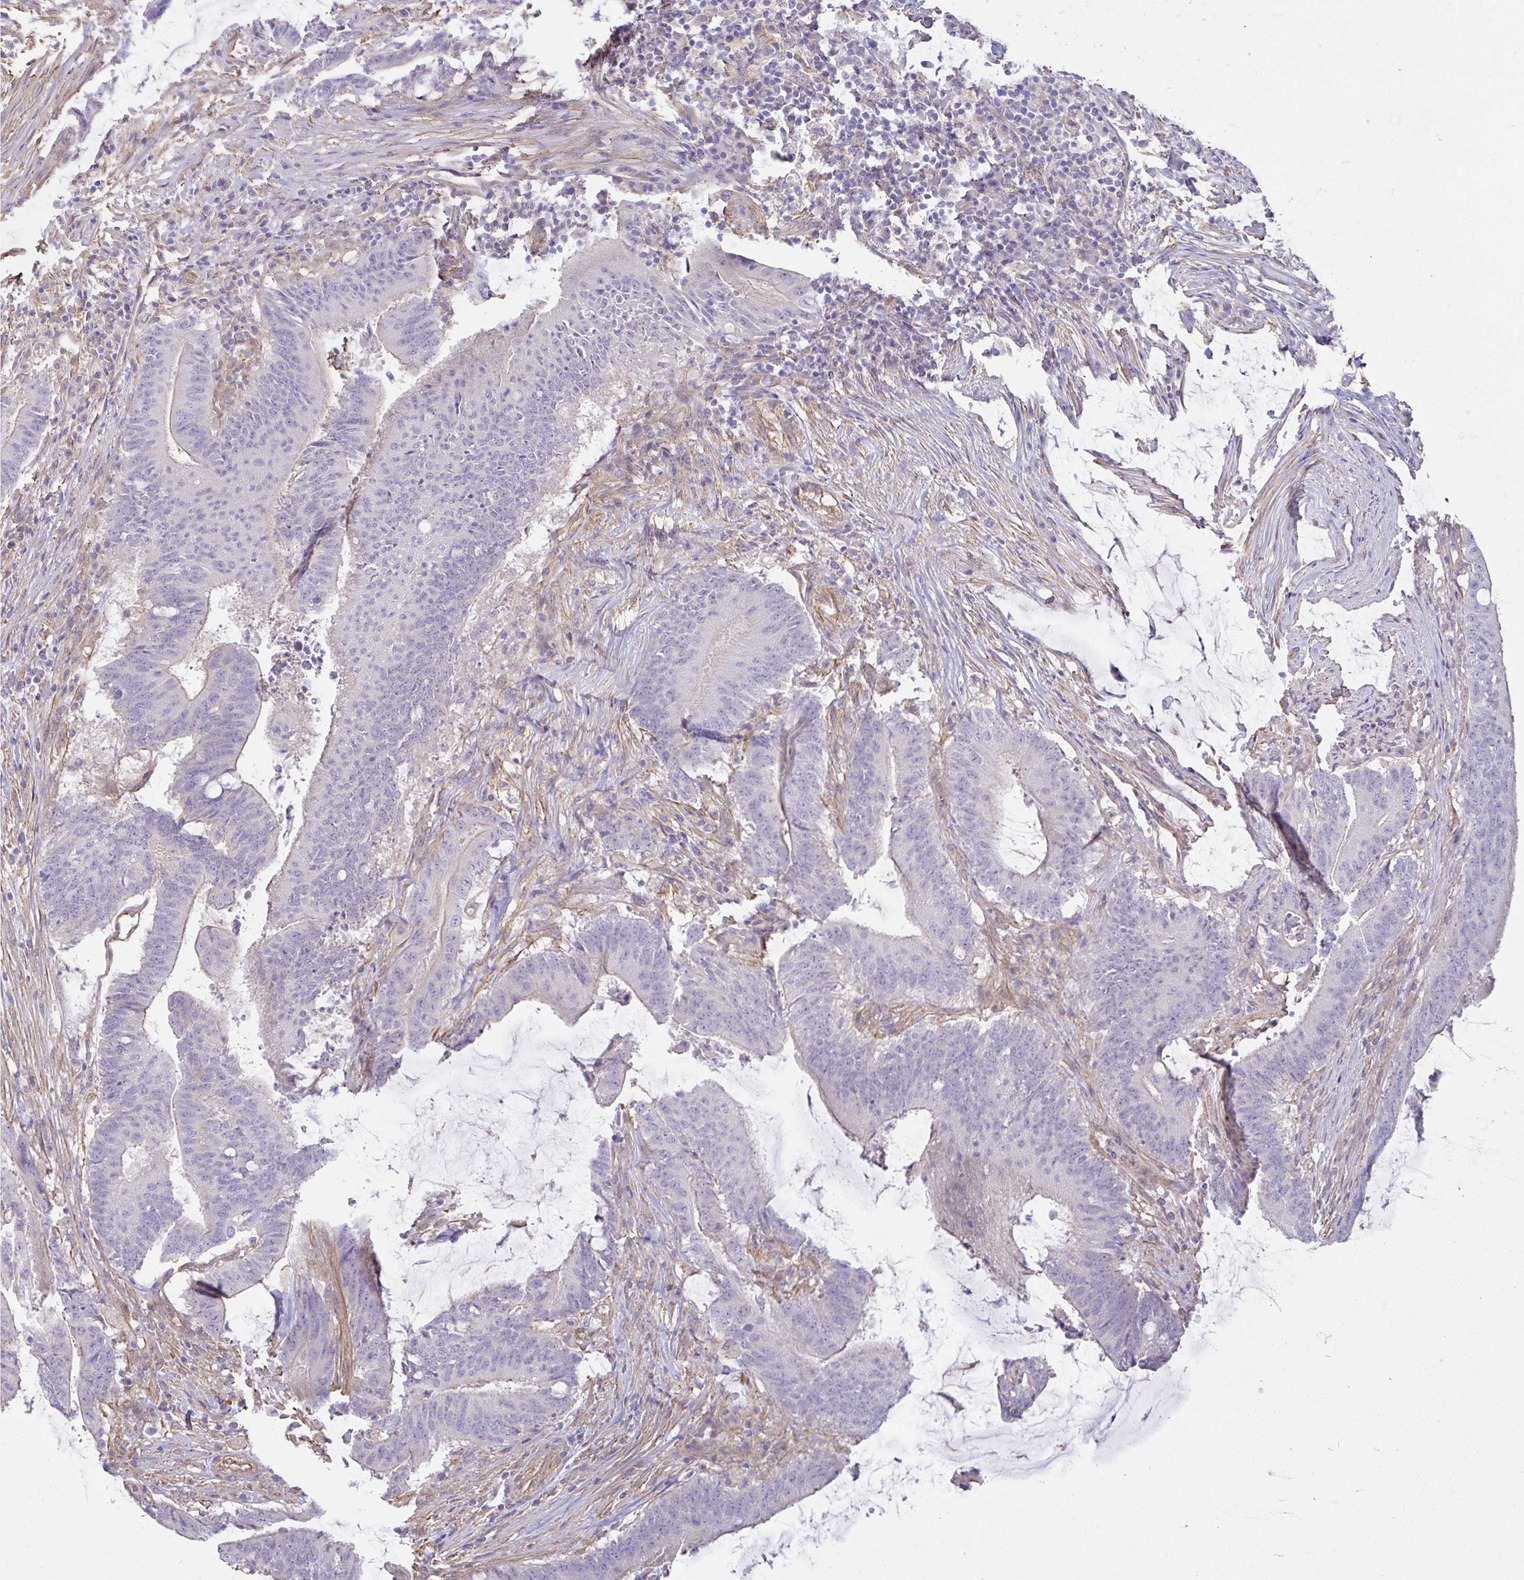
{"staining": {"intensity": "negative", "quantity": "none", "location": "none"}, "tissue": "colorectal cancer", "cell_type": "Tumor cells", "image_type": "cancer", "snomed": [{"axis": "morphology", "description": "Adenocarcinoma, NOS"}, {"axis": "topography", "description": "Colon"}], "caption": "Histopathology image shows no protein staining in tumor cells of adenocarcinoma (colorectal) tissue. (Stains: DAB immunohistochemistry with hematoxylin counter stain, Microscopy: brightfield microscopy at high magnification).", "gene": "PLCD4", "patient": {"sex": "female", "age": 43}}